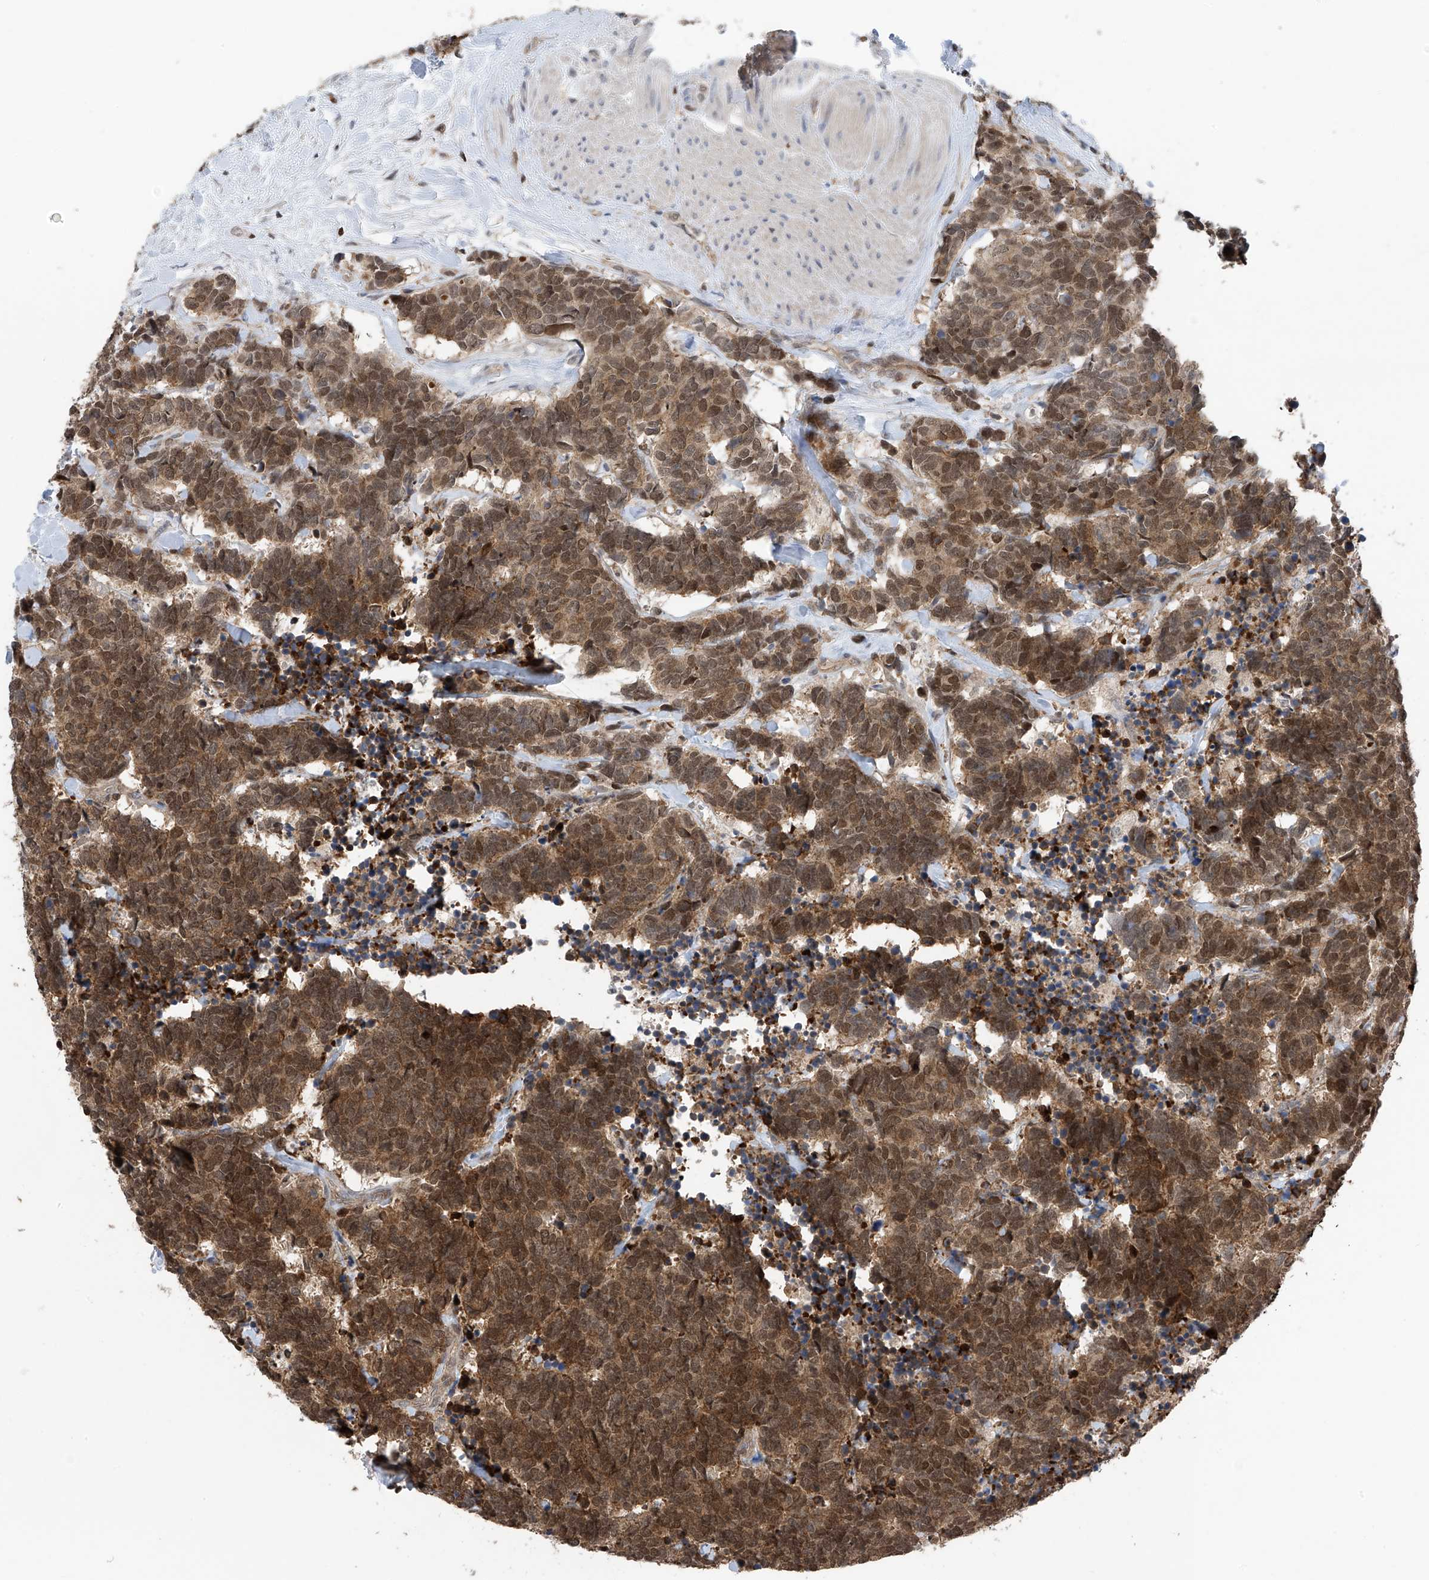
{"staining": {"intensity": "strong", "quantity": ">75%", "location": "cytoplasmic/membranous,nuclear"}, "tissue": "carcinoid", "cell_type": "Tumor cells", "image_type": "cancer", "snomed": [{"axis": "morphology", "description": "Carcinoma, NOS"}, {"axis": "morphology", "description": "Carcinoid, malignant, NOS"}, {"axis": "topography", "description": "Urinary bladder"}], "caption": "Protein expression analysis of human malignant carcinoid reveals strong cytoplasmic/membranous and nuclear positivity in approximately >75% of tumor cells.", "gene": "DNAJC9", "patient": {"sex": "male", "age": 57}}